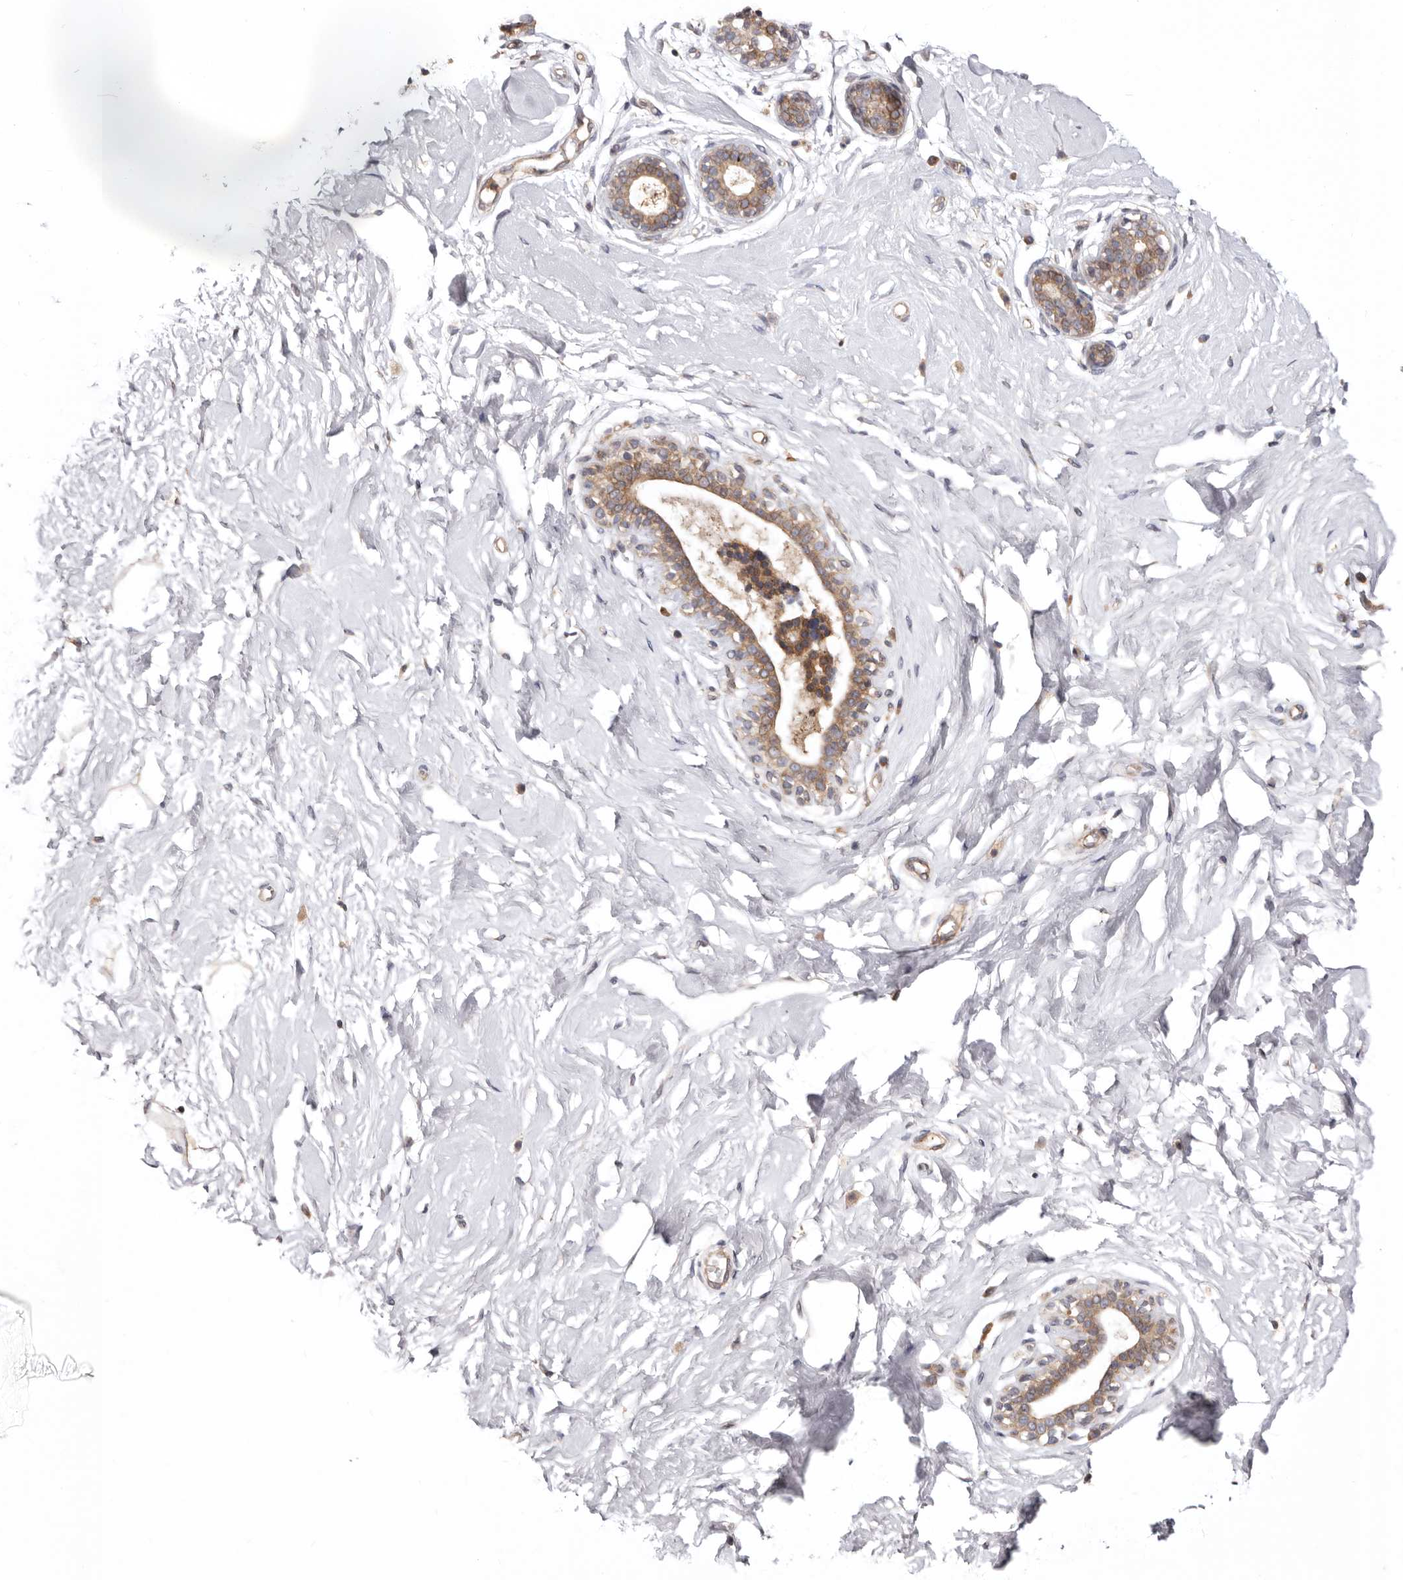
{"staining": {"intensity": "weak", "quantity": ">75%", "location": "cytoplasmic/membranous"}, "tissue": "breast", "cell_type": "Adipocytes", "image_type": "normal", "snomed": [{"axis": "morphology", "description": "Normal tissue, NOS"}, {"axis": "morphology", "description": "Adenoma, NOS"}, {"axis": "topography", "description": "Breast"}], "caption": "DAB (3,3'-diaminobenzidine) immunohistochemical staining of unremarkable breast shows weak cytoplasmic/membranous protein positivity in about >75% of adipocytes. Using DAB (brown) and hematoxylin (blue) stains, captured at high magnification using brightfield microscopy.", "gene": "TMUB1", "patient": {"sex": "female", "age": 23}}